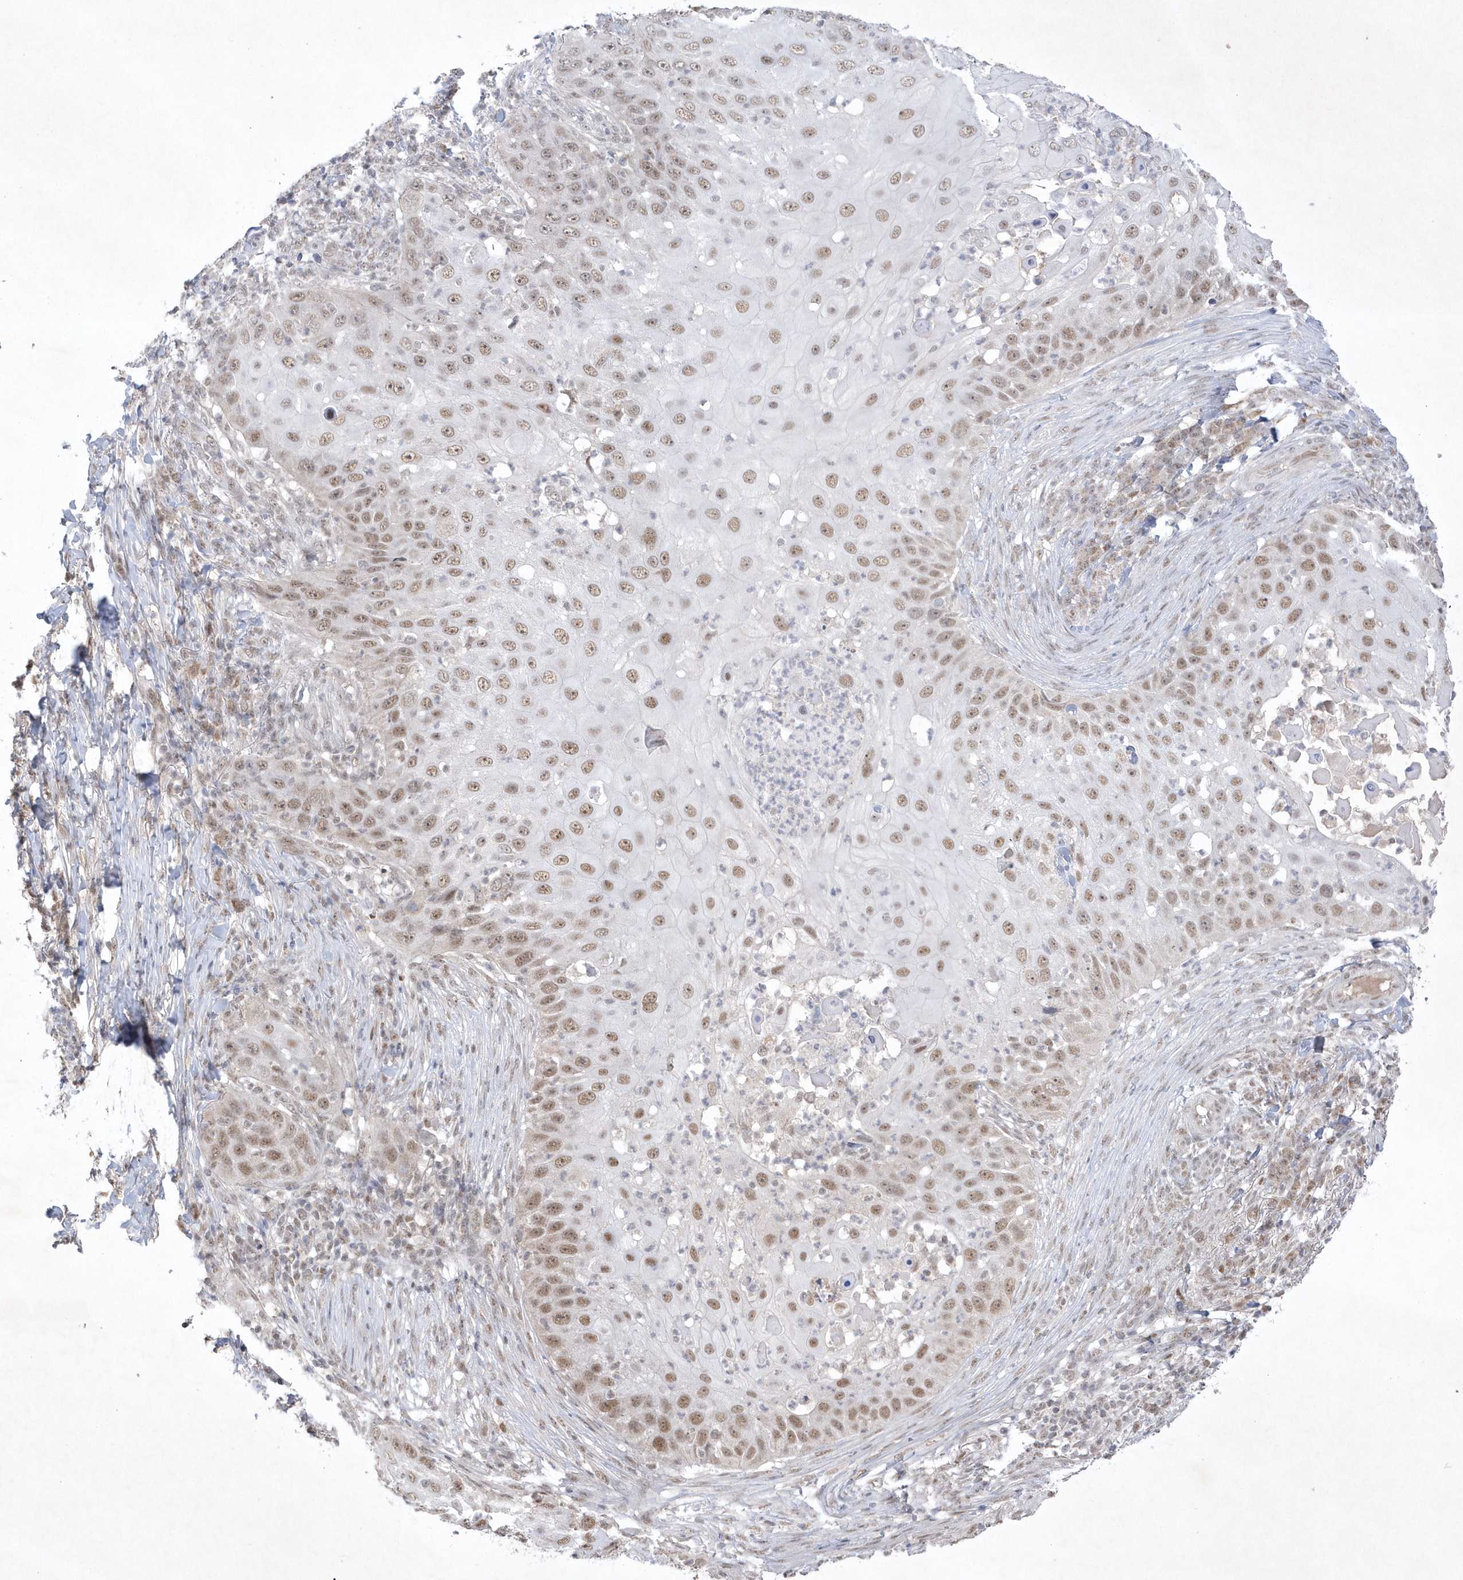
{"staining": {"intensity": "moderate", "quantity": ">75%", "location": "nuclear"}, "tissue": "skin cancer", "cell_type": "Tumor cells", "image_type": "cancer", "snomed": [{"axis": "morphology", "description": "Squamous cell carcinoma, NOS"}, {"axis": "topography", "description": "Skin"}], "caption": "The micrograph shows staining of skin cancer, revealing moderate nuclear protein staining (brown color) within tumor cells.", "gene": "CPSF3", "patient": {"sex": "female", "age": 44}}